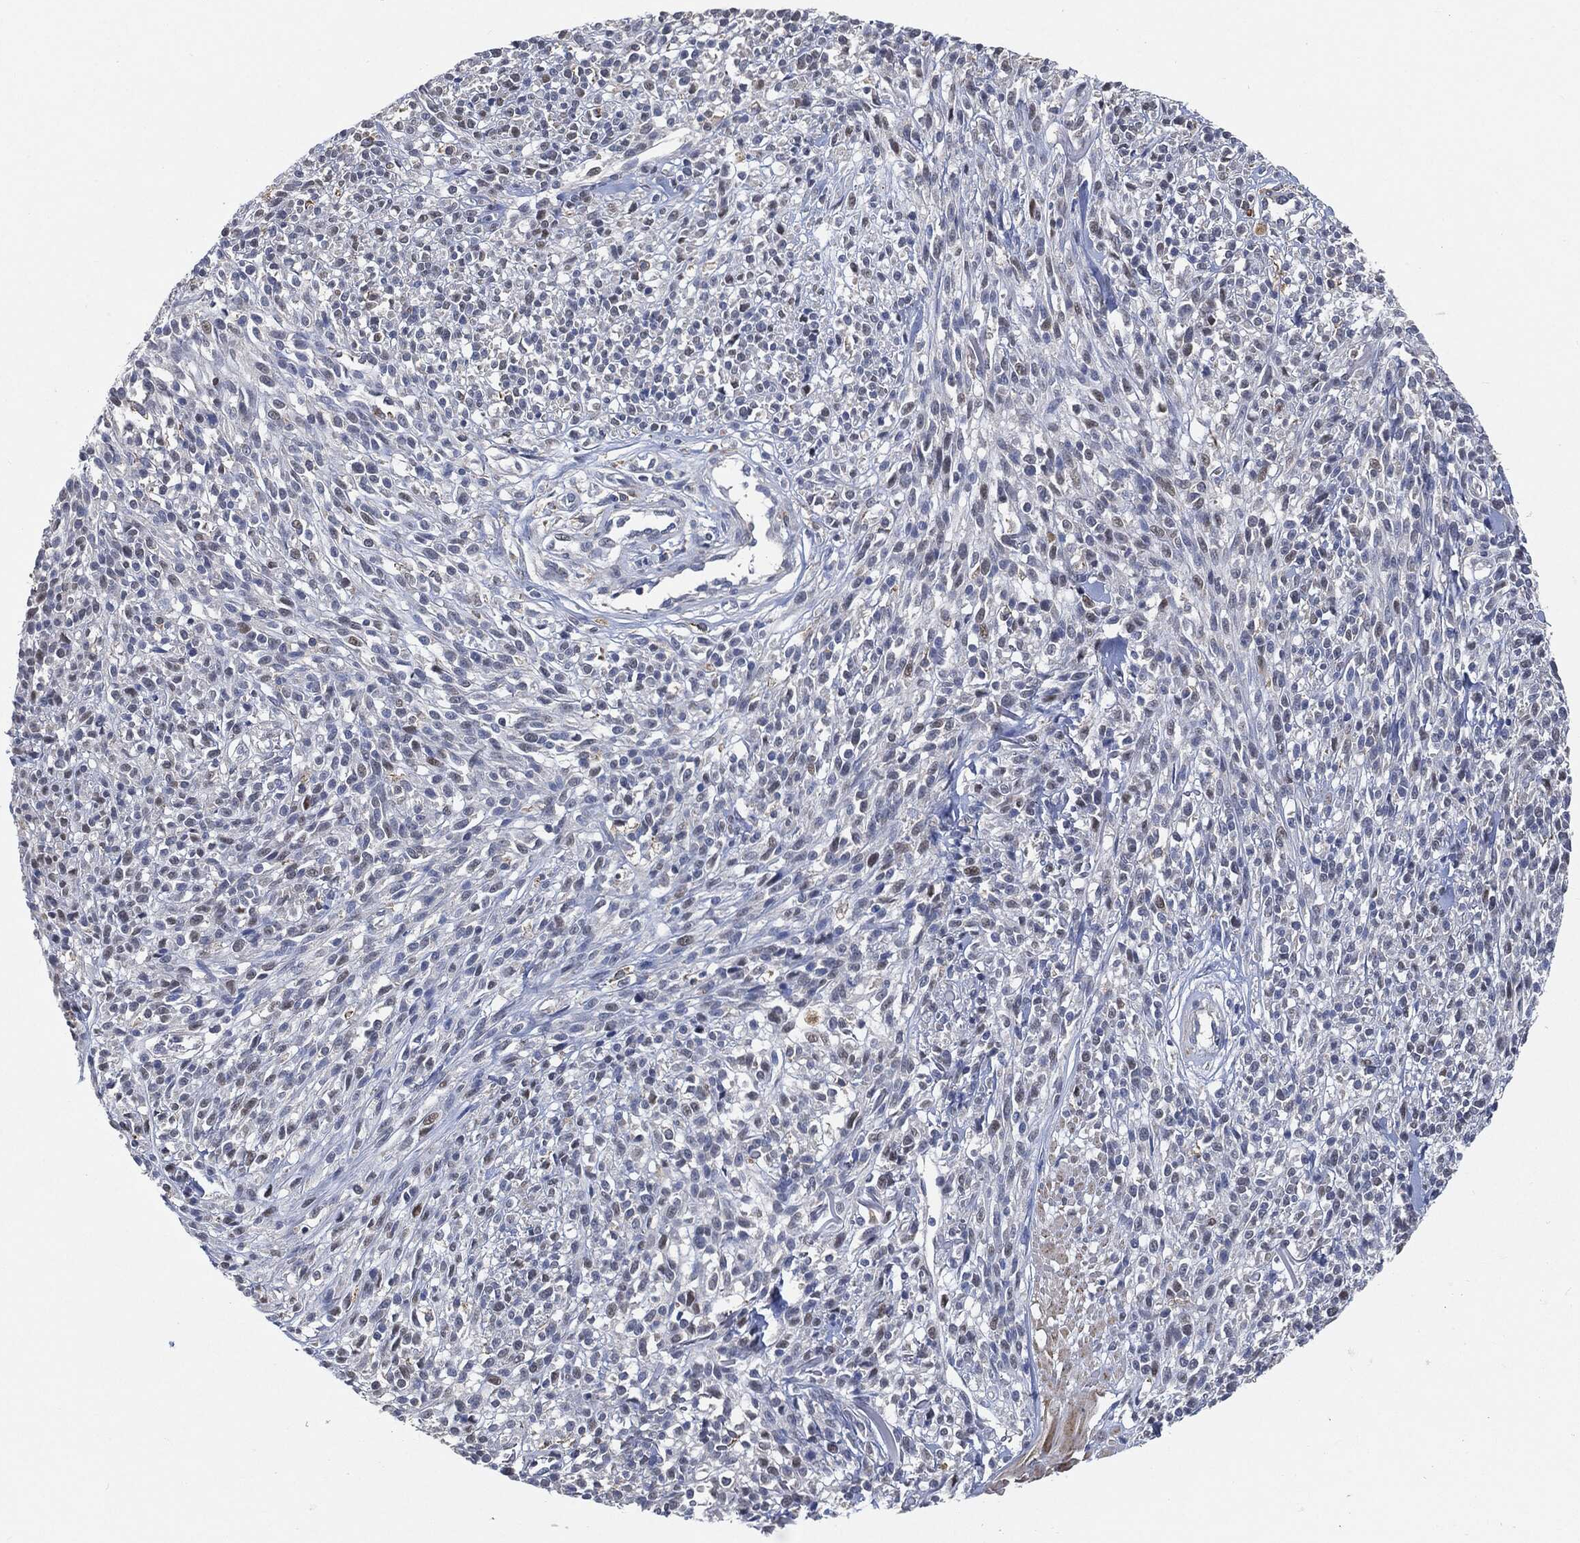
{"staining": {"intensity": "negative", "quantity": "none", "location": "none"}, "tissue": "melanoma", "cell_type": "Tumor cells", "image_type": "cancer", "snomed": [{"axis": "morphology", "description": "Malignant melanoma, NOS"}, {"axis": "topography", "description": "Skin"}, {"axis": "topography", "description": "Skin of trunk"}], "caption": "This is a image of IHC staining of malignant melanoma, which shows no staining in tumor cells.", "gene": "VSIG4", "patient": {"sex": "male", "age": 74}}